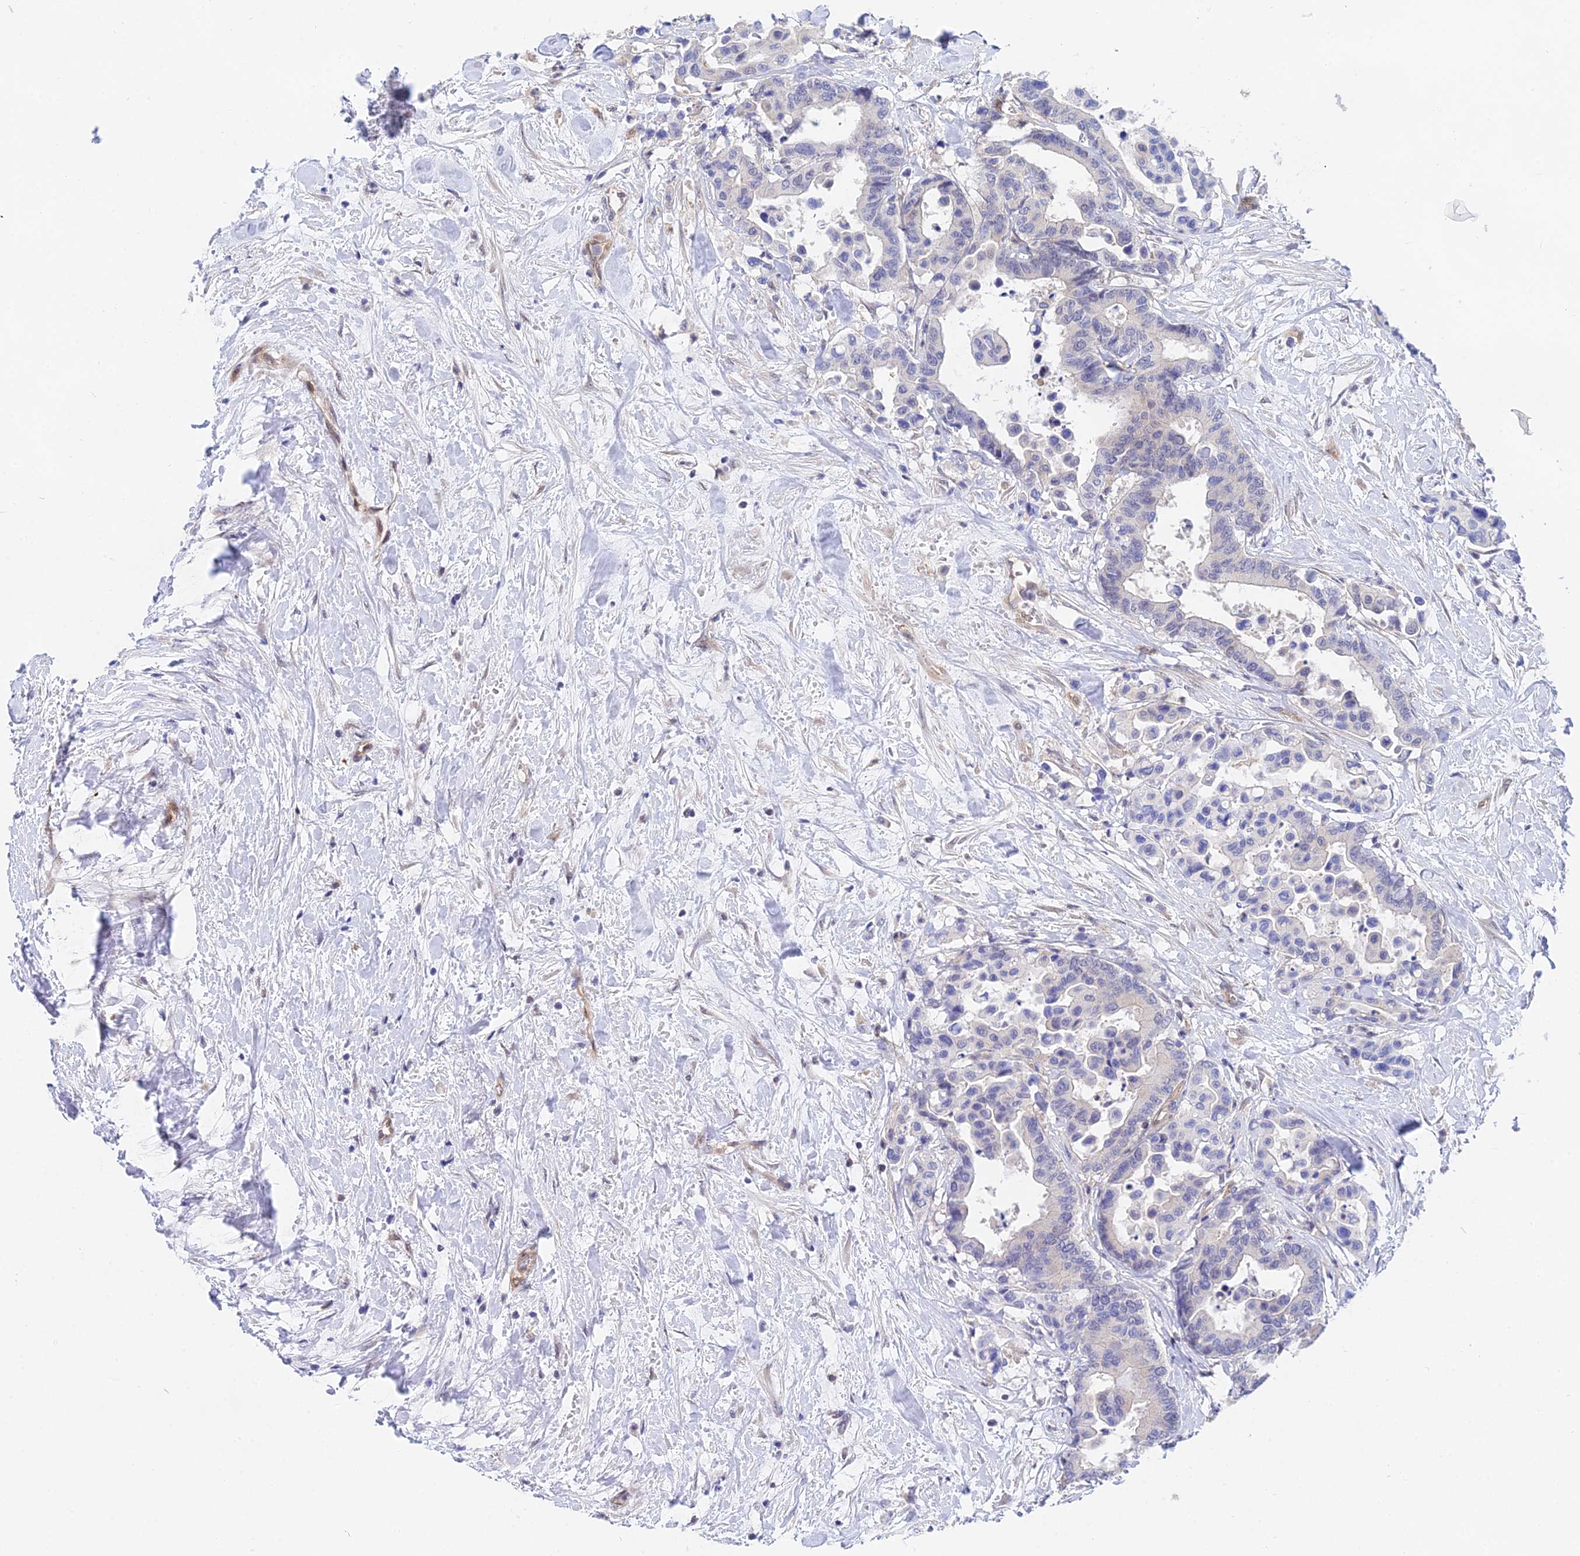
{"staining": {"intensity": "negative", "quantity": "none", "location": "none"}, "tissue": "colorectal cancer", "cell_type": "Tumor cells", "image_type": "cancer", "snomed": [{"axis": "morphology", "description": "Normal tissue, NOS"}, {"axis": "morphology", "description": "Adenocarcinoma, NOS"}, {"axis": "topography", "description": "Colon"}], "caption": "A high-resolution image shows immunohistochemistry staining of colorectal cancer (adenocarcinoma), which reveals no significant expression in tumor cells. (DAB (3,3'-diaminobenzidine) immunohistochemistry (IHC) with hematoxylin counter stain).", "gene": "PPP2R2C", "patient": {"sex": "male", "age": 82}}